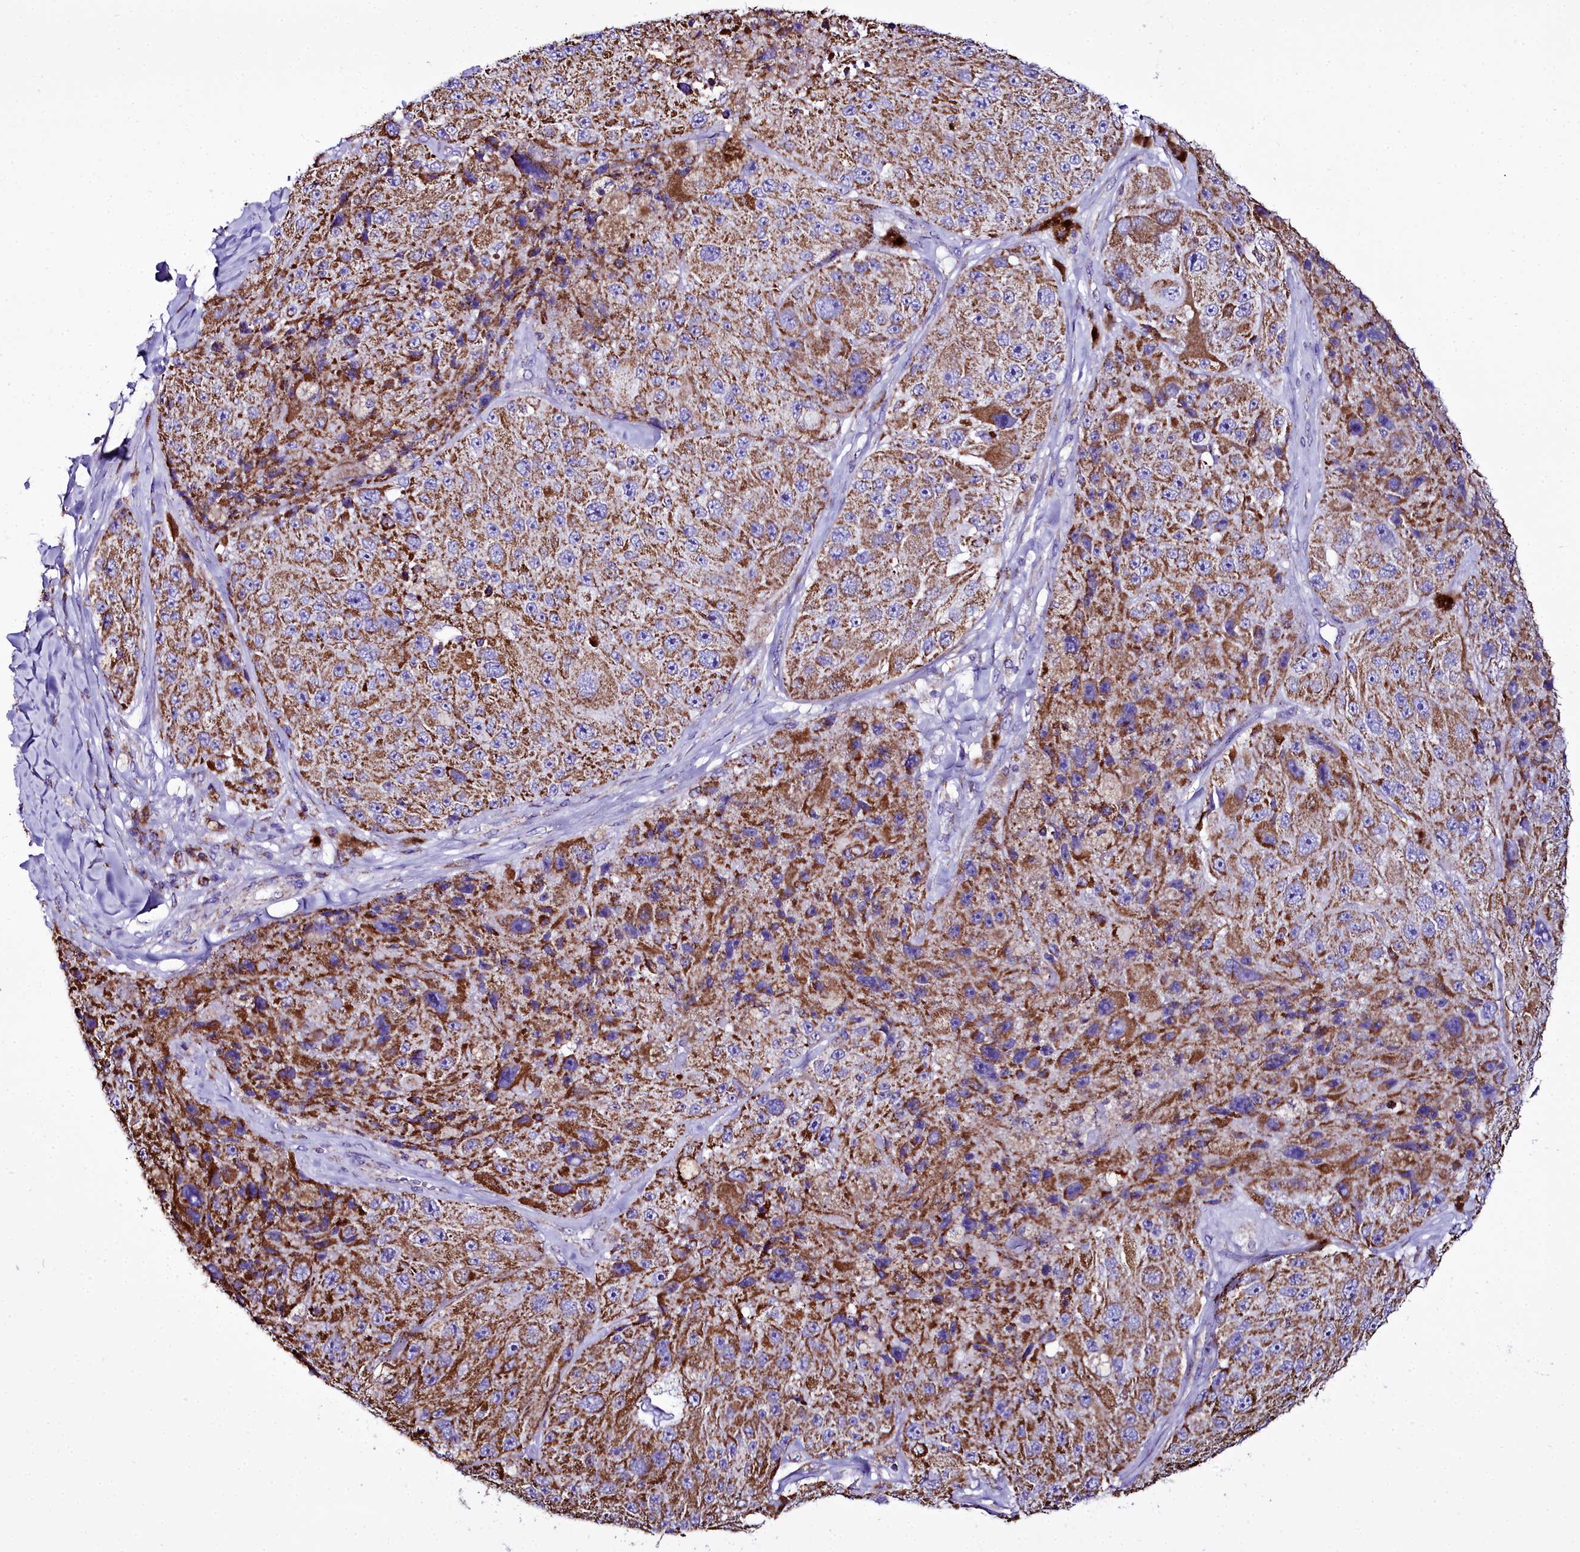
{"staining": {"intensity": "moderate", "quantity": ">75%", "location": "cytoplasmic/membranous"}, "tissue": "melanoma", "cell_type": "Tumor cells", "image_type": "cancer", "snomed": [{"axis": "morphology", "description": "Malignant melanoma, Metastatic site"}, {"axis": "topography", "description": "Lymph node"}], "caption": "Protein staining of melanoma tissue shows moderate cytoplasmic/membranous expression in approximately >75% of tumor cells.", "gene": "WDFY3", "patient": {"sex": "male", "age": 62}}